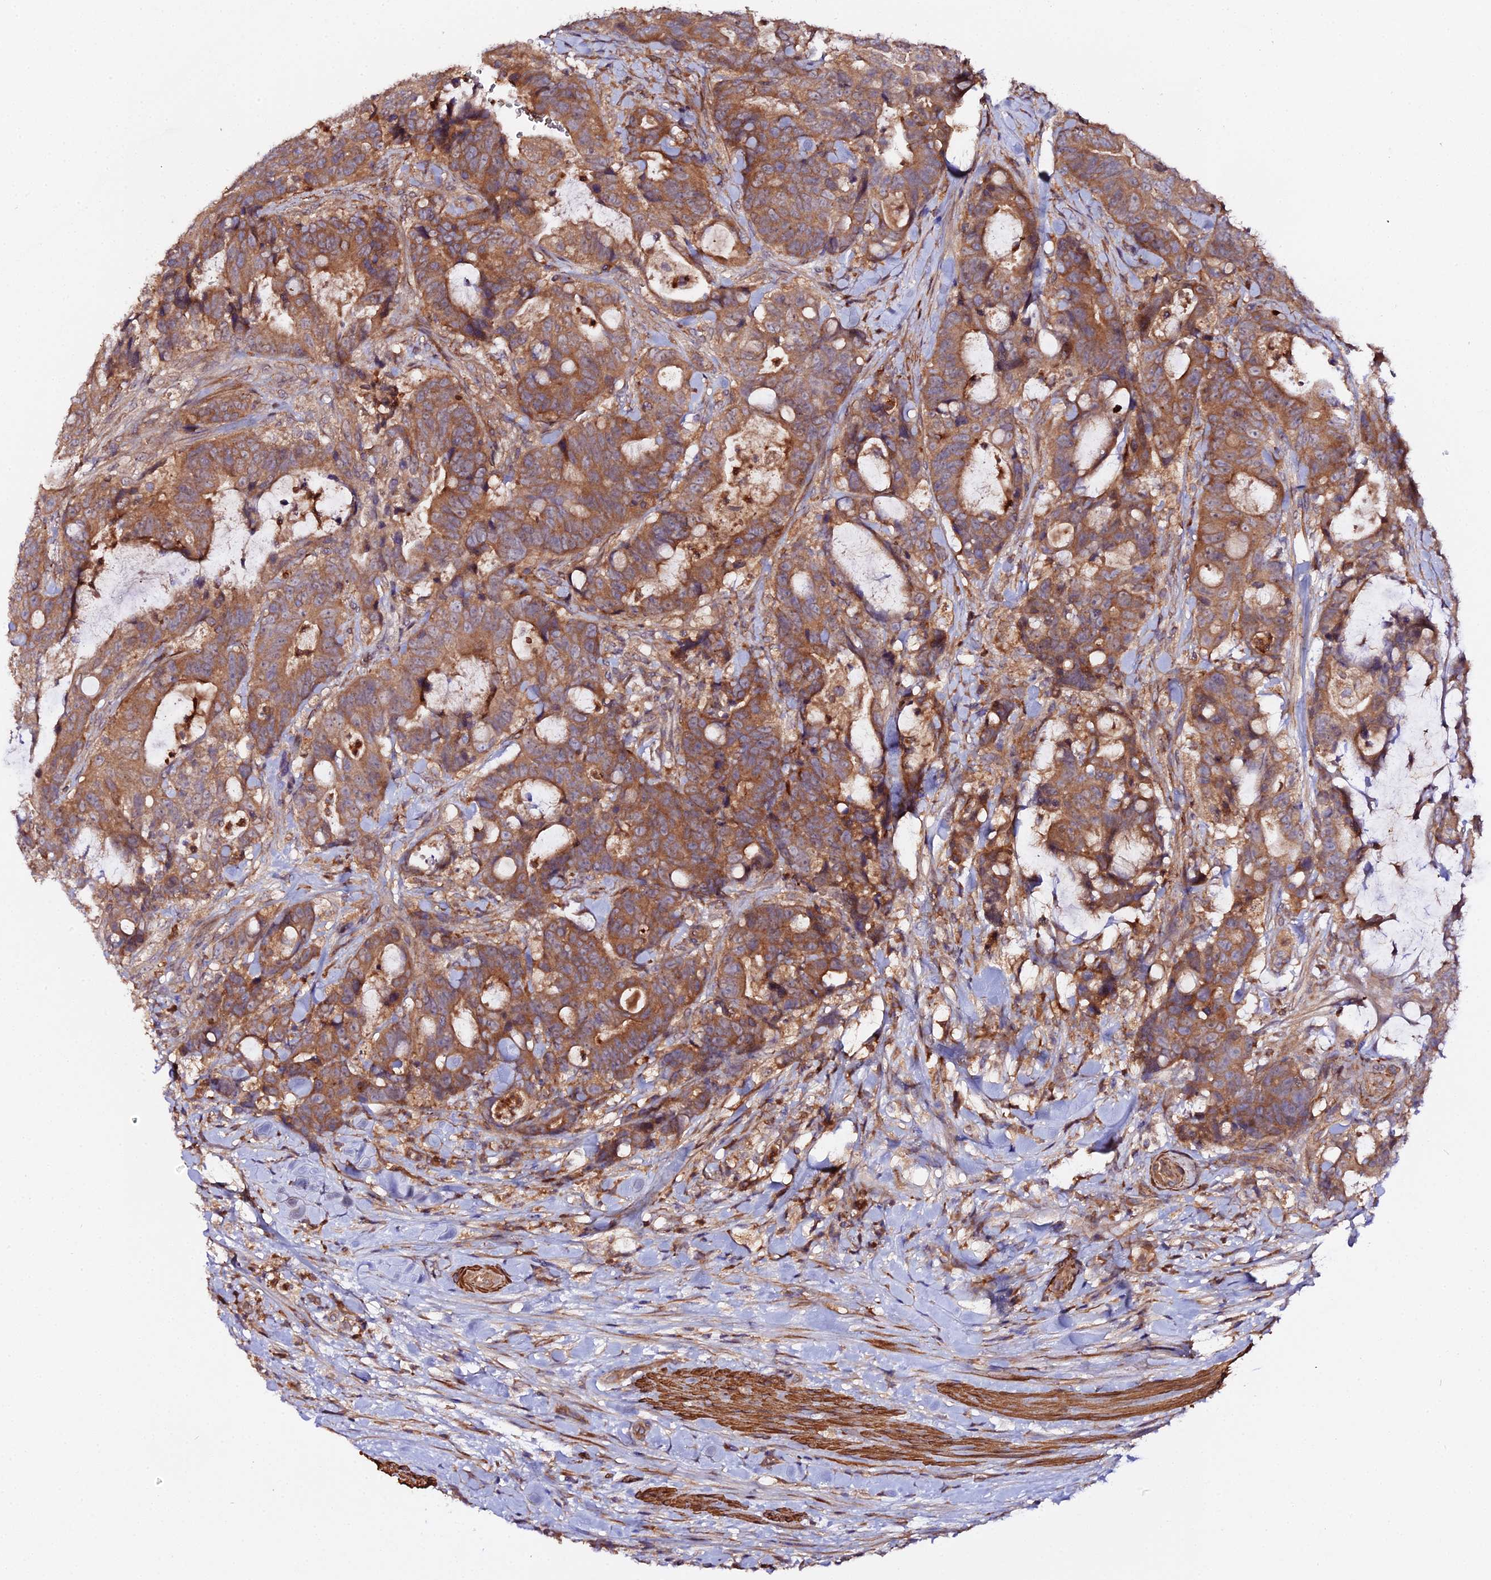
{"staining": {"intensity": "moderate", "quantity": ">75%", "location": "cytoplasmic/membranous"}, "tissue": "colorectal cancer", "cell_type": "Tumor cells", "image_type": "cancer", "snomed": [{"axis": "morphology", "description": "Adenocarcinoma, NOS"}, {"axis": "topography", "description": "Colon"}], "caption": "Colorectal cancer tissue exhibits moderate cytoplasmic/membranous positivity in about >75% of tumor cells", "gene": "TRIM26", "patient": {"sex": "female", "age": 82}}